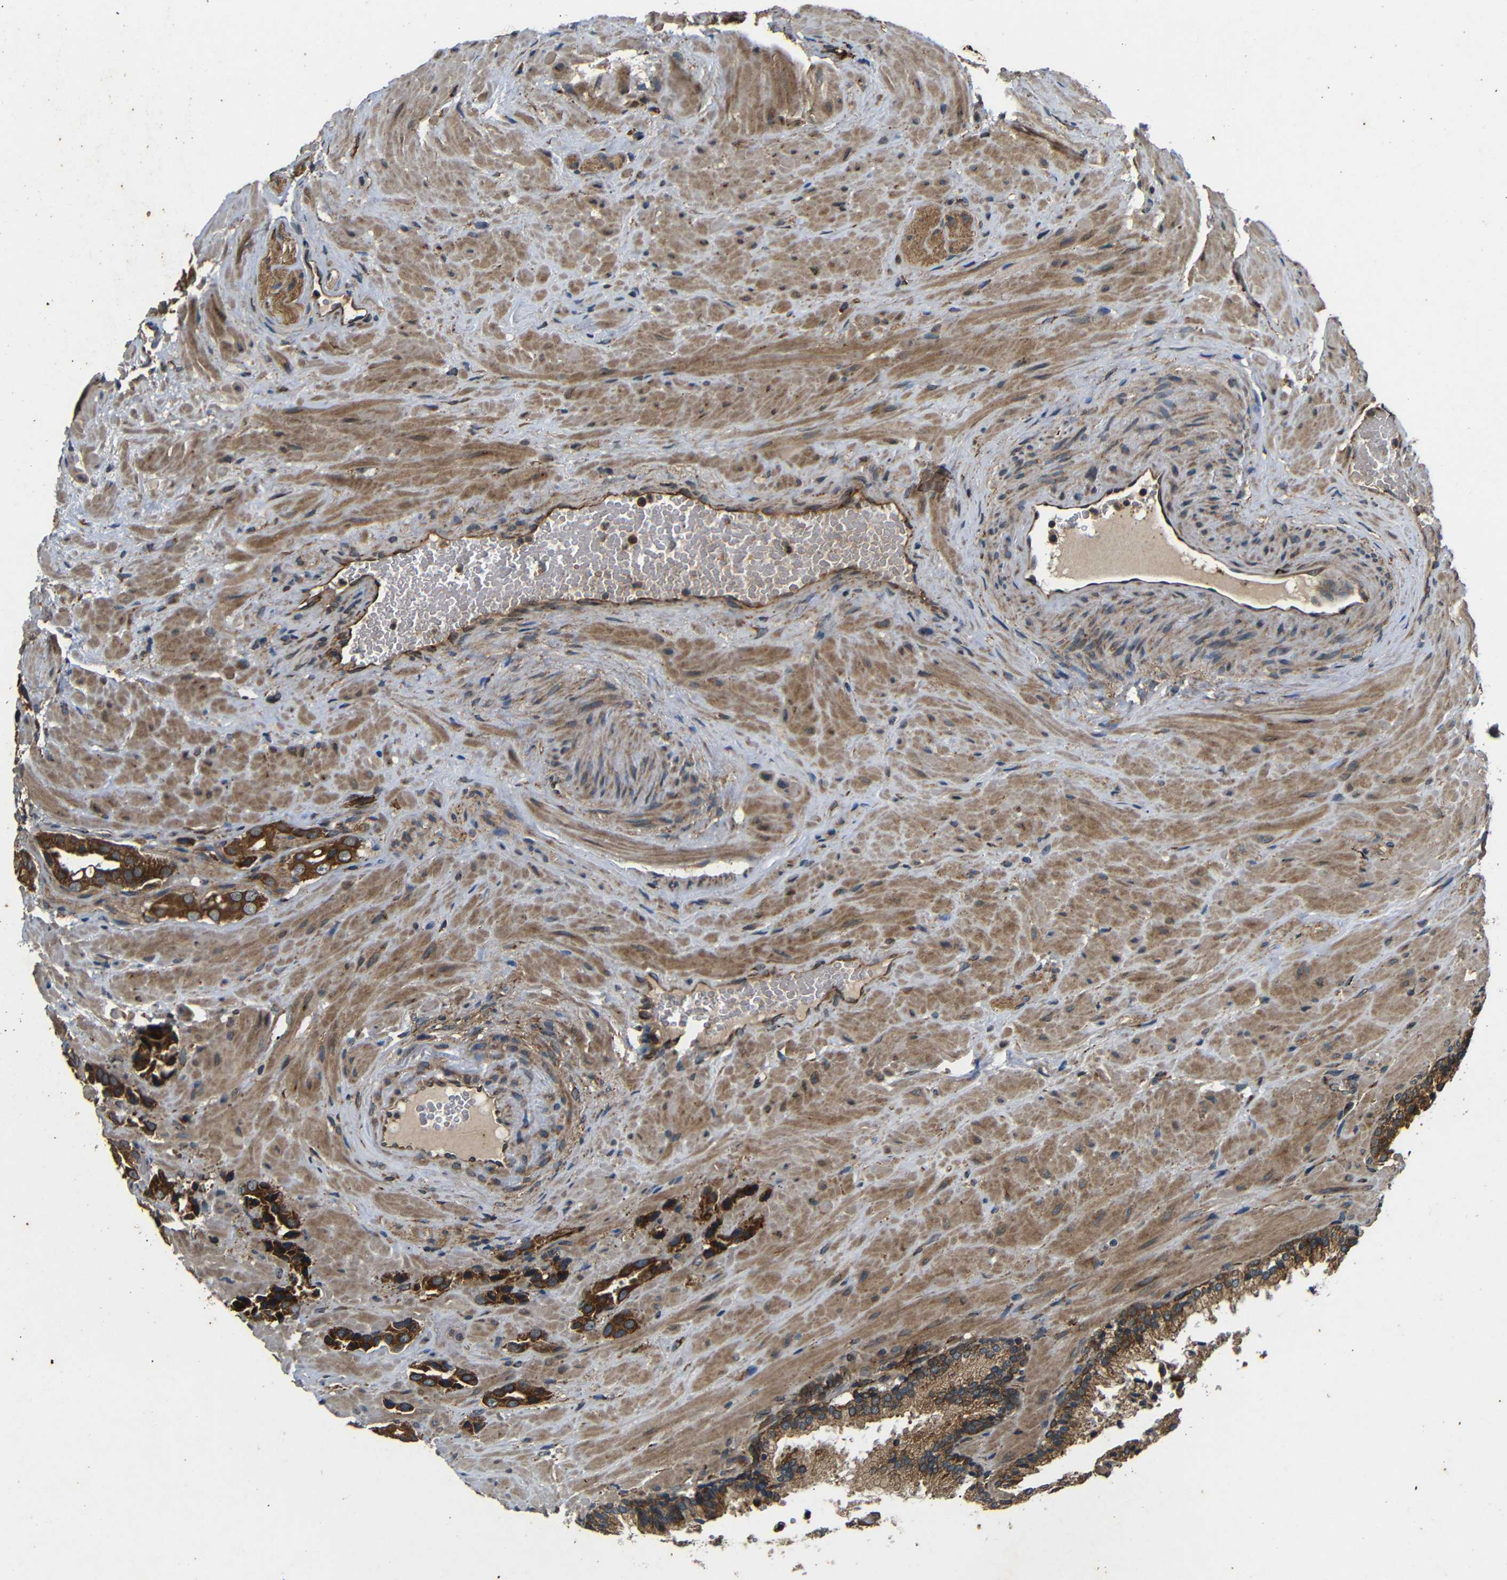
{"staining": {"intensity": "strong", "quantity": ">75%", "location": "cytoplasmic/membranous"}, "tissue": "prostate cancer", "cell_type": "Tumor cells", "image_type": "cancer", "snomed": [{"axis": "morphology", "description": "Adenocarcinoma, High grade"}, {"axis": "topography", "description": "Prostate"}], "caption": "Prostate cancer (adenocarcinoma (high-grade)) stained with DAB (3,3'-diaminobenzidine) immunohistochemistry (IHC) displays high levels of strong cytoplasmic/membranous expression in approximately >75% of tumor cells.", "gene": "TRPC1", "patient": {"sex": "male", "age": 64}}